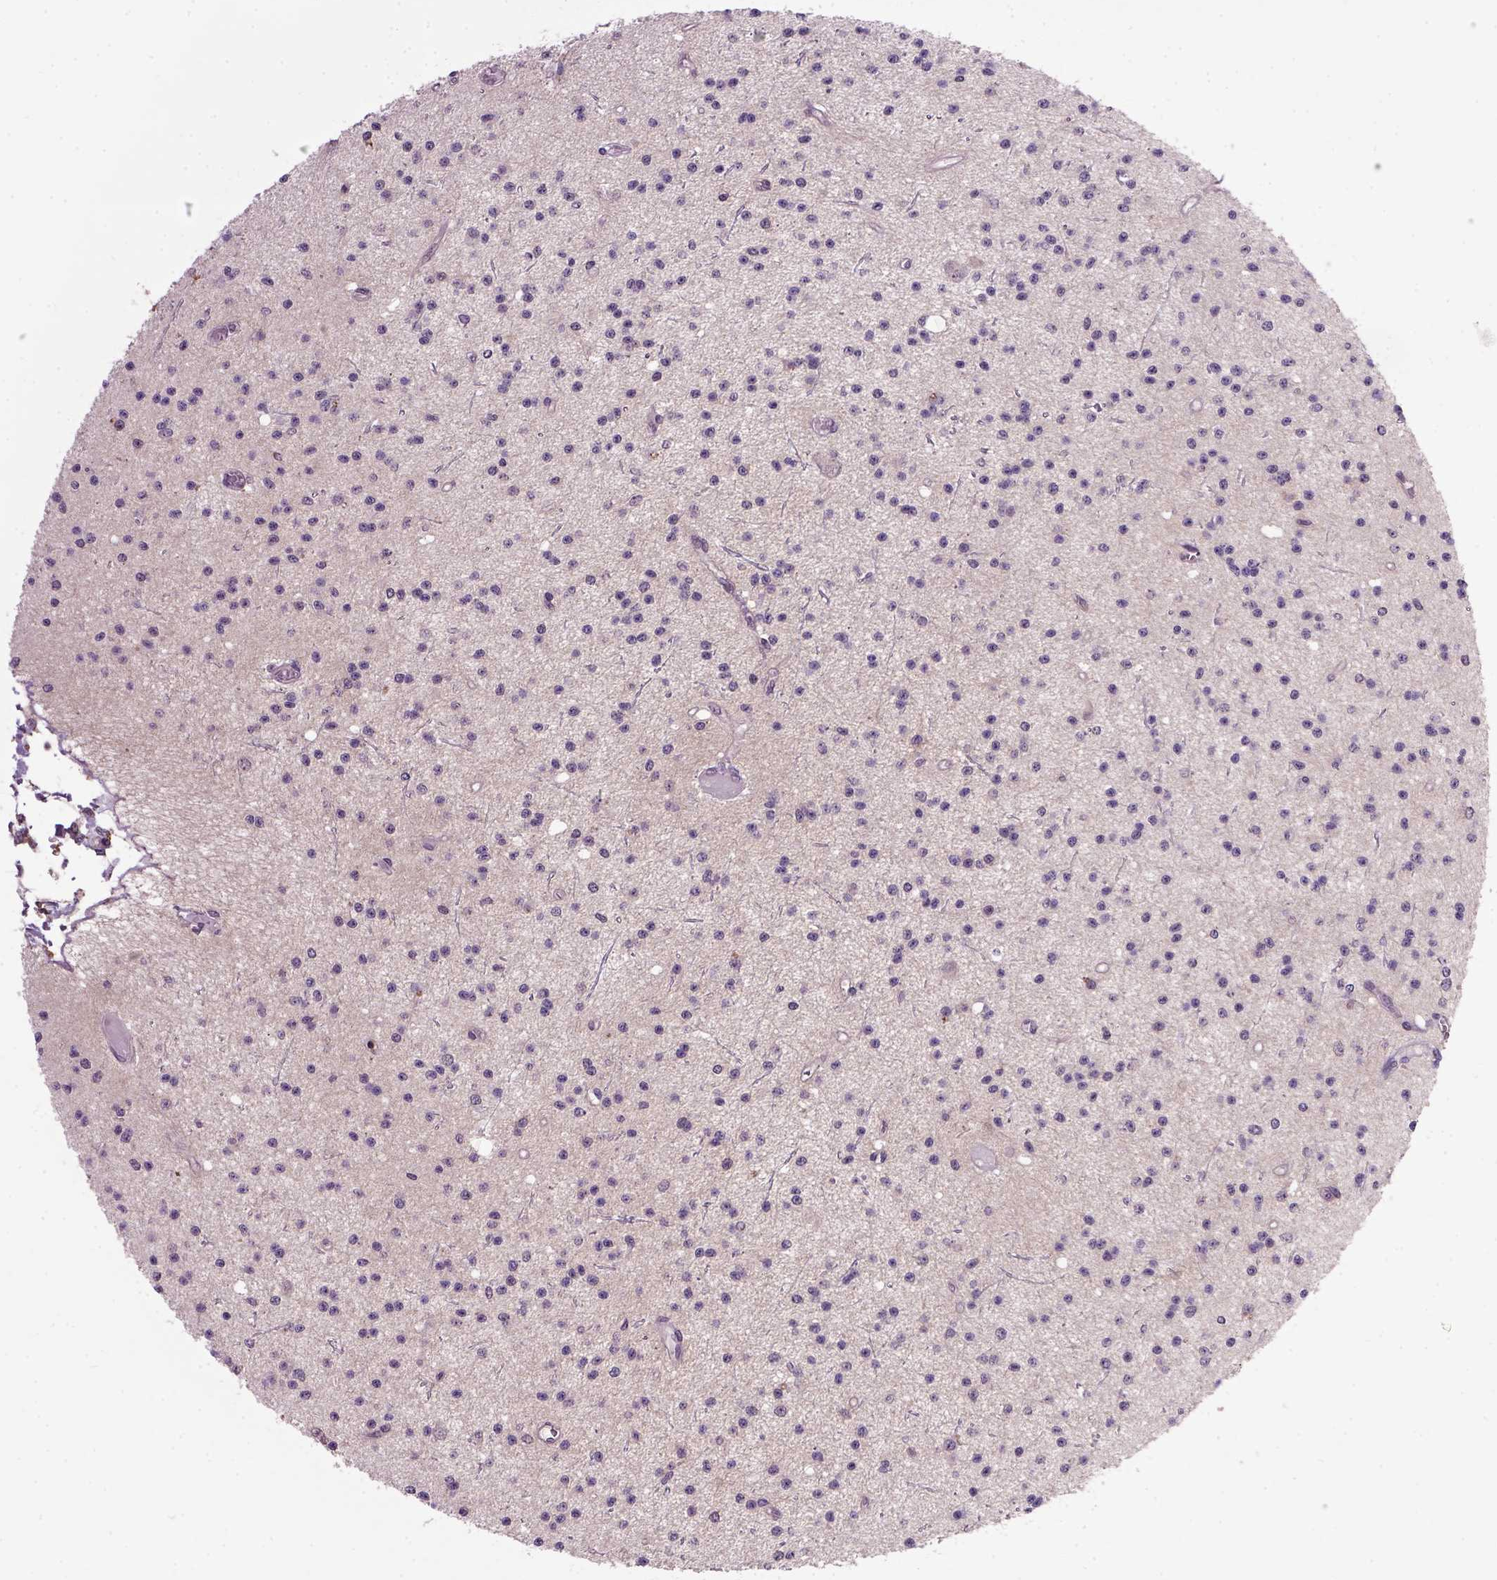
{"staining": {"intensity": "negative", "quantity": "none", "location": "none"}, "tissue": "glioma", "cell_type": "Tumor cells", "image_type": "cancer", "snomed": [{"axis": "morphology", "description": "Glioma, malignant, Low grade"}, {"axis": "topography", "description": "Brain"}], "caption": "This is a micrograph of IHC staining of glioma, which shows no expression in tumor cells.", "gene": "RAB43", "patient": {"sex": "male", "age": 27}}